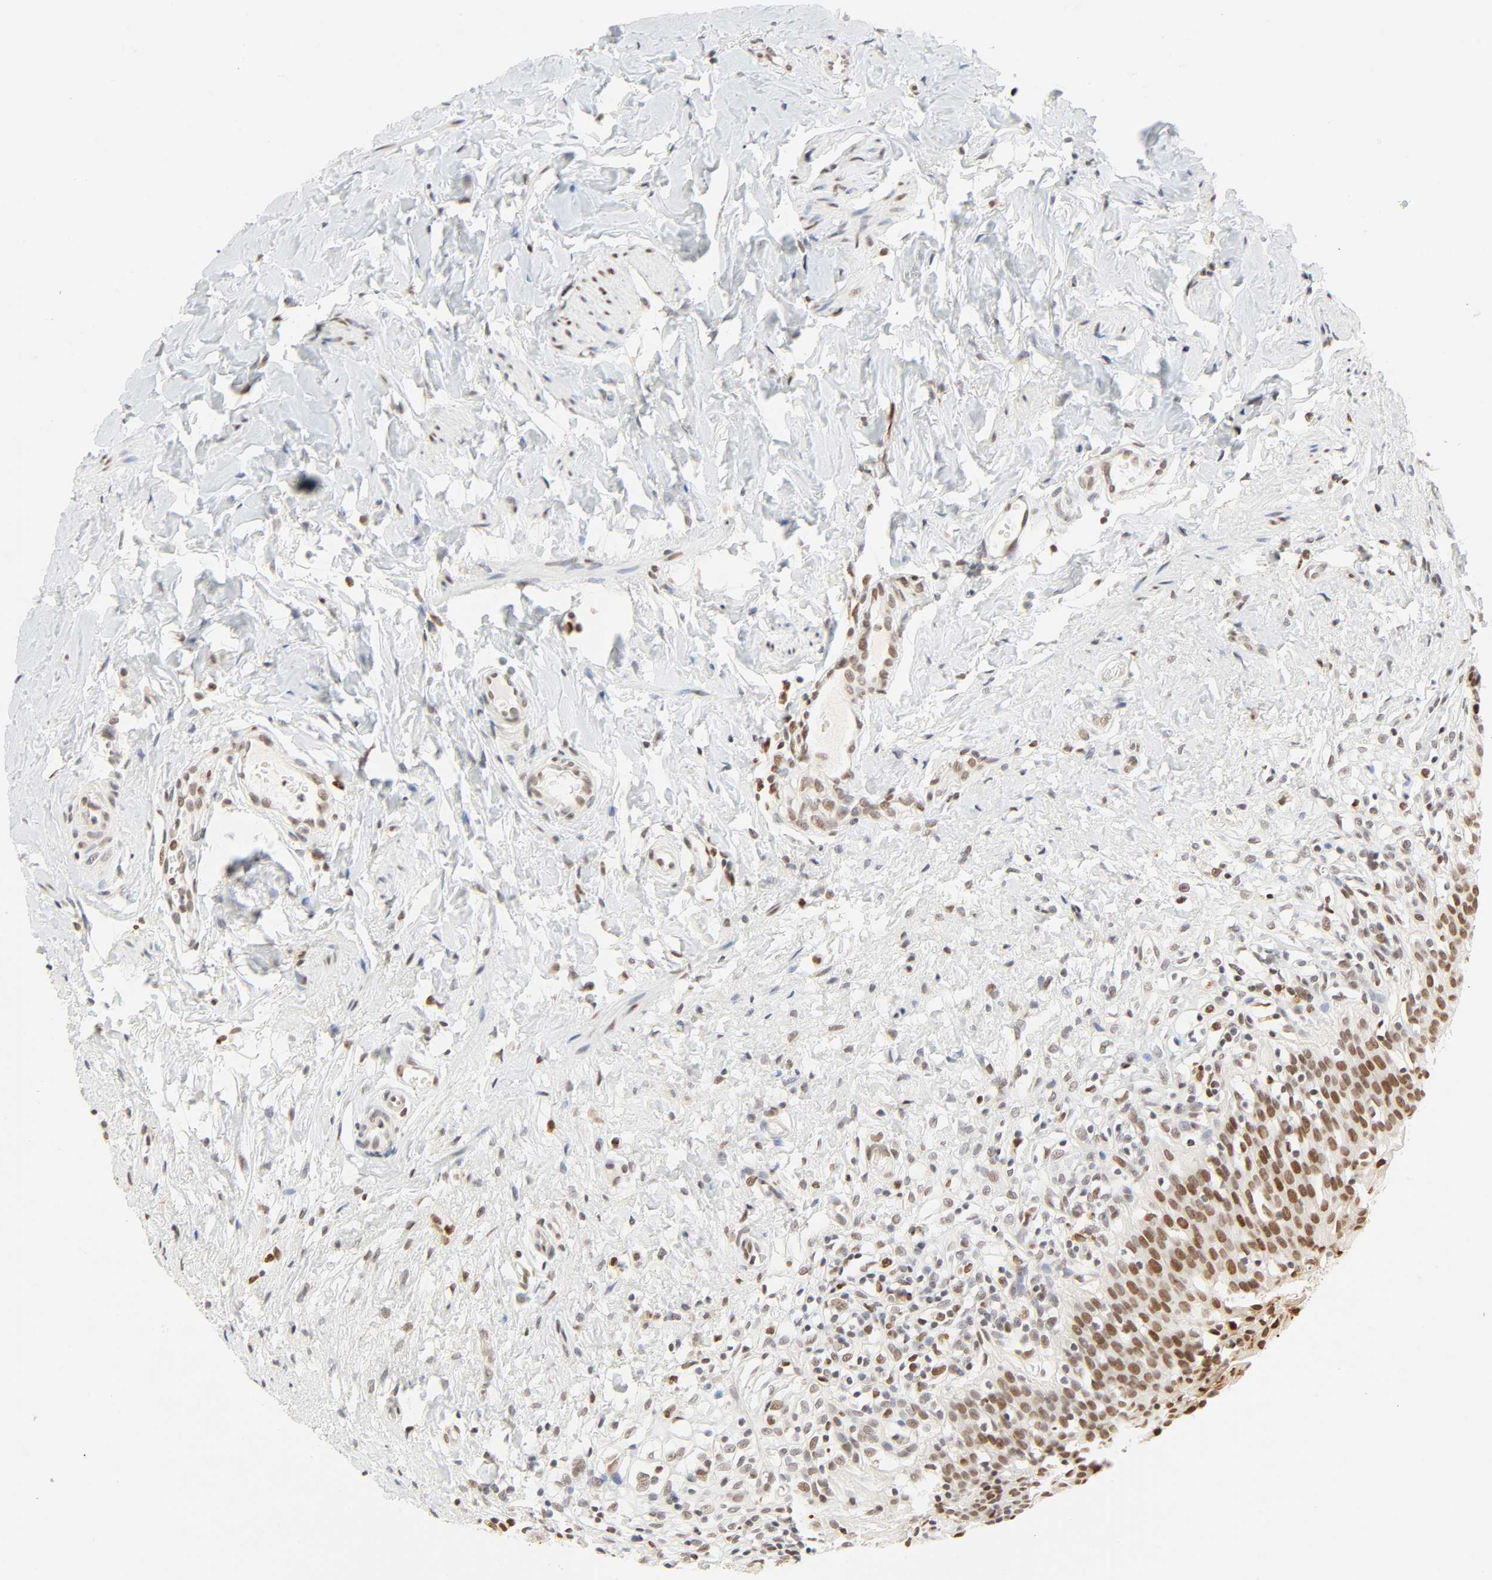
{"staining": {"intensity": "strong", "quantity": ">75%", "location": "nuclear"}, "tissue": "urinary bladder", "cell_type": "Urothelial cells", "image_type": "normal", "snomed": [{"axis": "morphology", "description": "Normal tissue, NOS"}, {"axis": "topography", "description": "Urinary bladder"}], "caption": "Immunohistochemical staining of unremarkable human urinary bladder reveals high levels of strong nuclear expression in about >75% of urothelial cells. (brown staining indicates protein expression, while blue staining denotes nuclei).", "gene": "DAZAP1", "patient": {"sex": "female", "age": 80}}